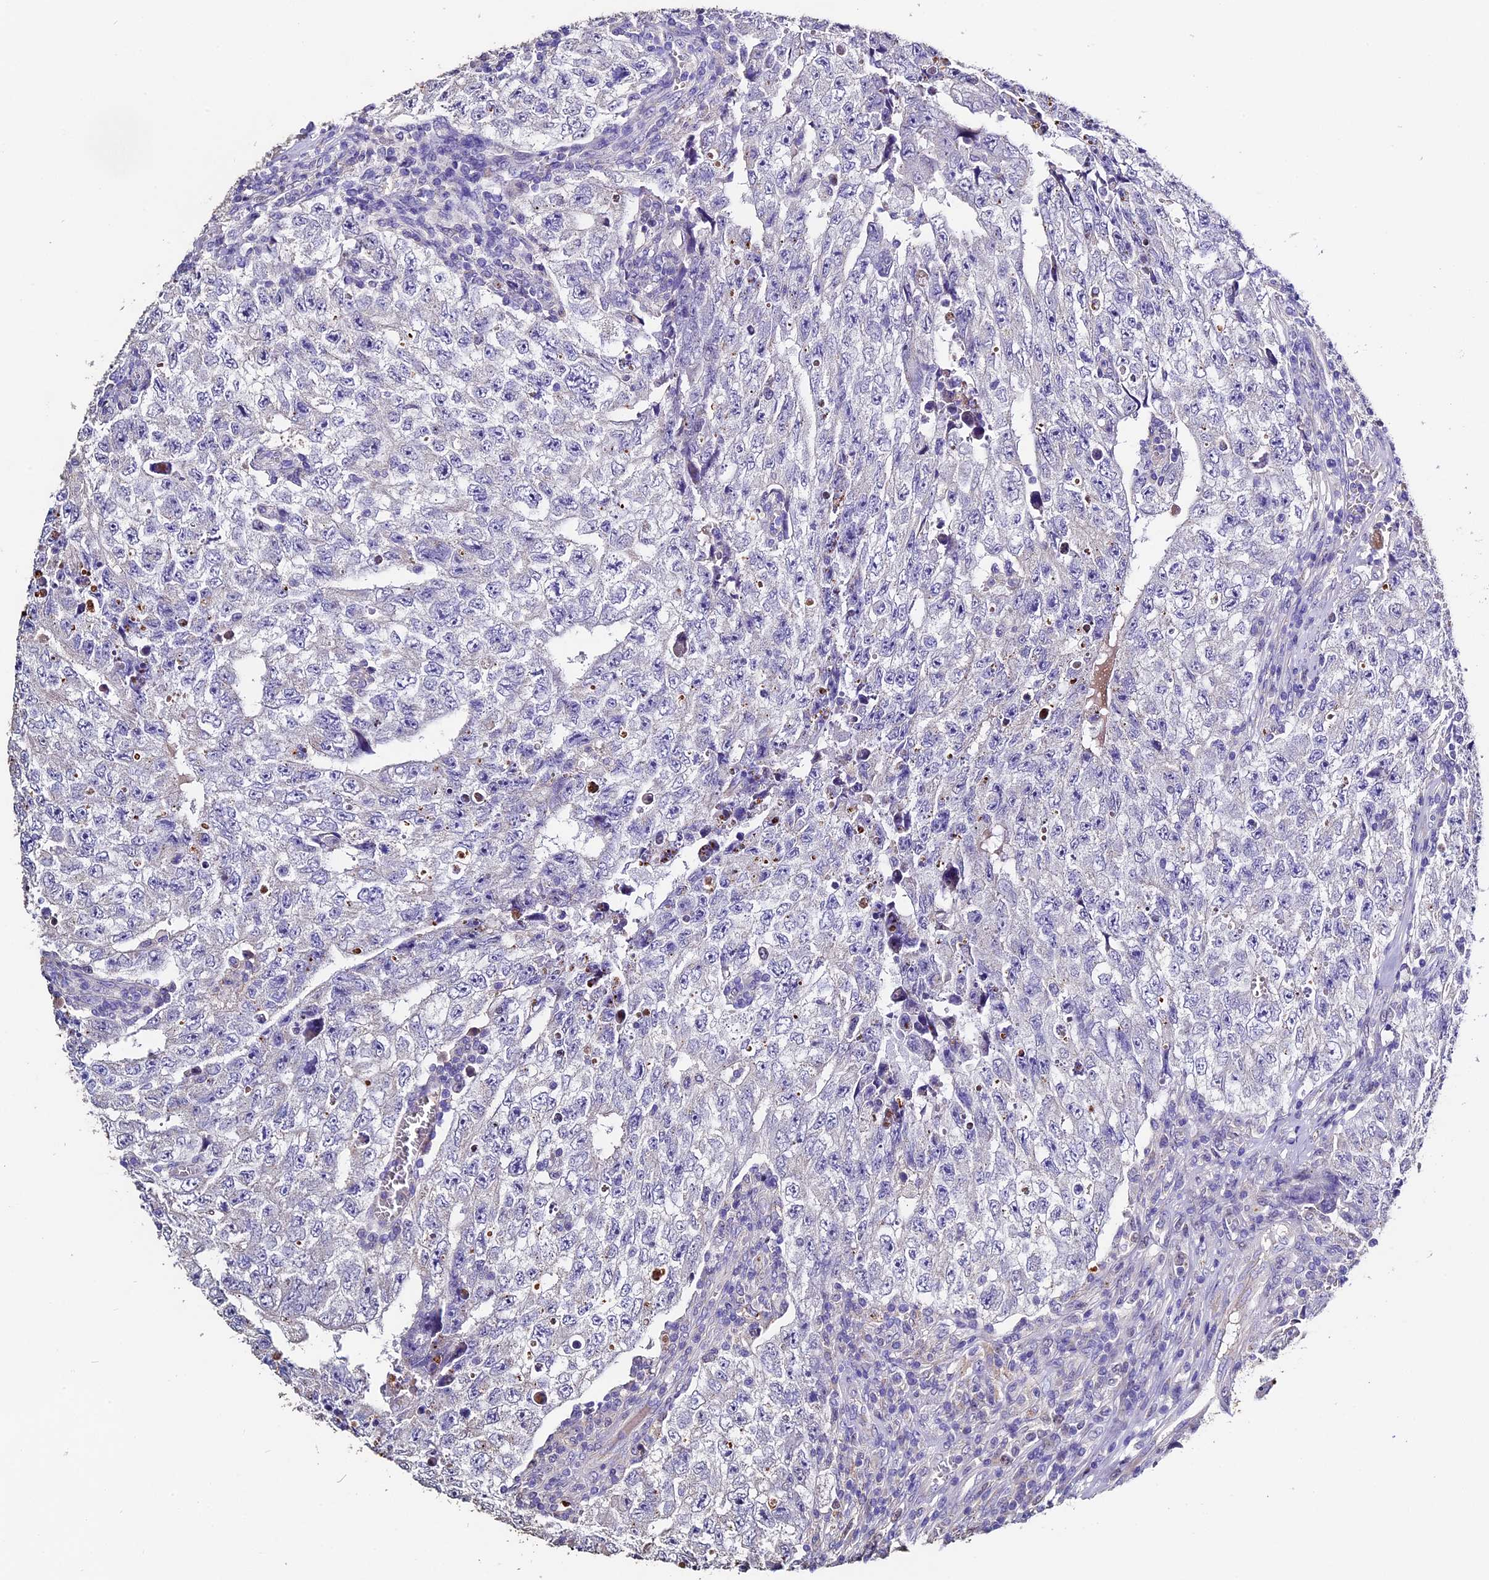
{"staining": {"intensity": "negative", "quantity": "none", "location": "none"}, "tissue": "testis cancer", "cell_type": "Tumor cells", "image_type": "cancer", "snomed": [{"axis": "morphology", "description": "Carcinoma, Embryonal, NOS"}, {"axis": "topography", "description": "Testis"}], "caption": "The image demonstrates no staining of tumor cells in embryonal carcinoma (testis).", "gene": "FBXW9", "patient": {"sex": "male", "age": 17}}